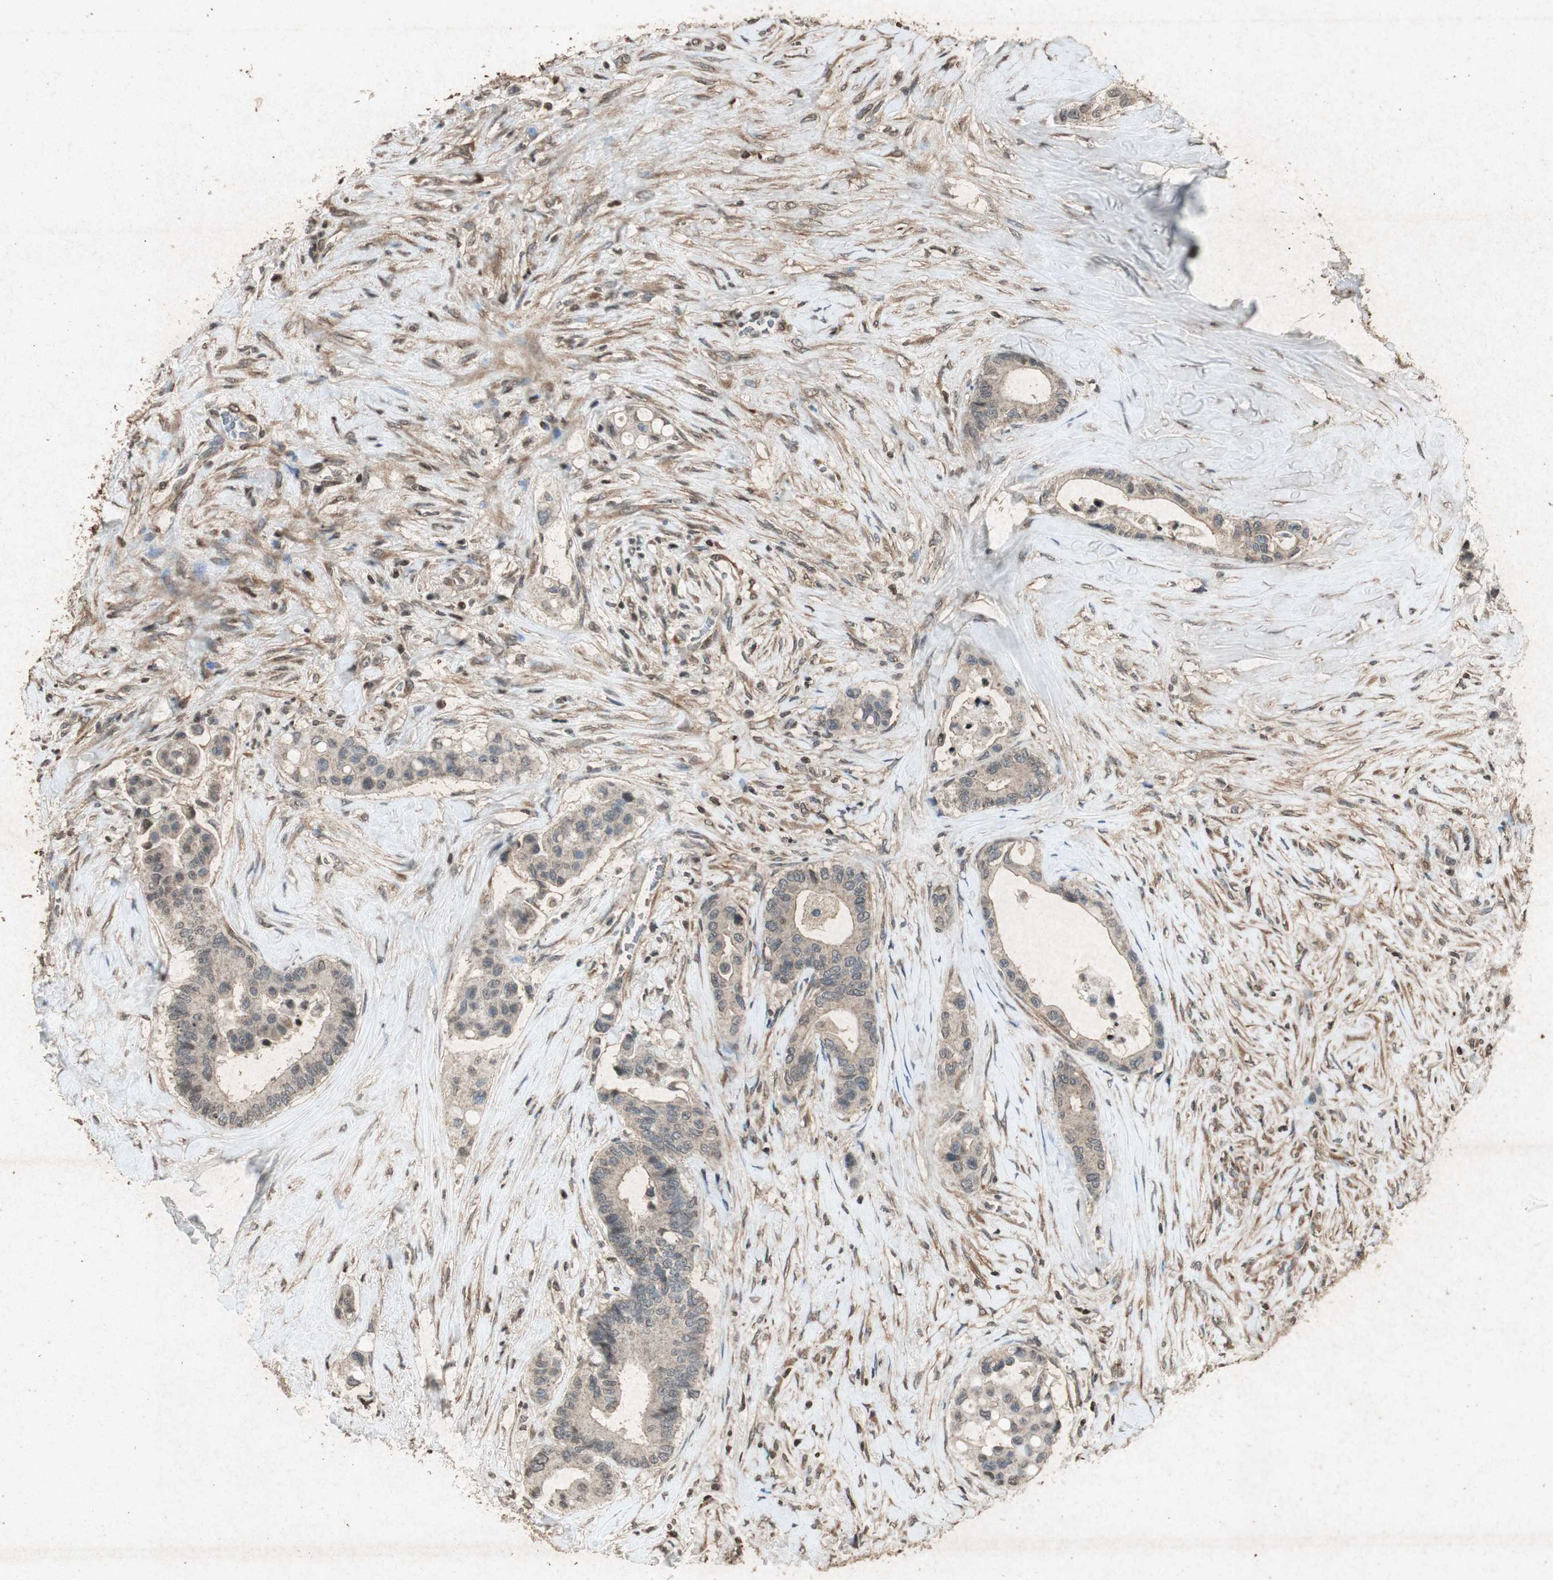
{"staining": {"intensity": "weak", "quantity": ">75%", "location": "cytoplasmic/membranous"}, "tissue": "colorectal cancer", "cell_type": "Tumor cells", "image_type": "cancer", "snomed": [{"axis": "morphology", "description": "Normal tissue, NOS"}, {"axis": "morphology", "description": "Adenocarcinoma, NOS"}, {"axis": "topography", "description": "Colon"}], "caption": "Immunohistochemistry staining of colorectal cancer, which shows low levels of weak cytoplasmic/membranous staining in about >75% of tumor cells indicating weak cytoplasmic/membranous protein expression. The staining was performed using DAB (3,3'-diaminobenzidine) (brown) for protein detection and nuclei were counterstained in hematoxylin (blue).", "gene": "PRKG1", "patient": {"sex": "male", "age": 82}}